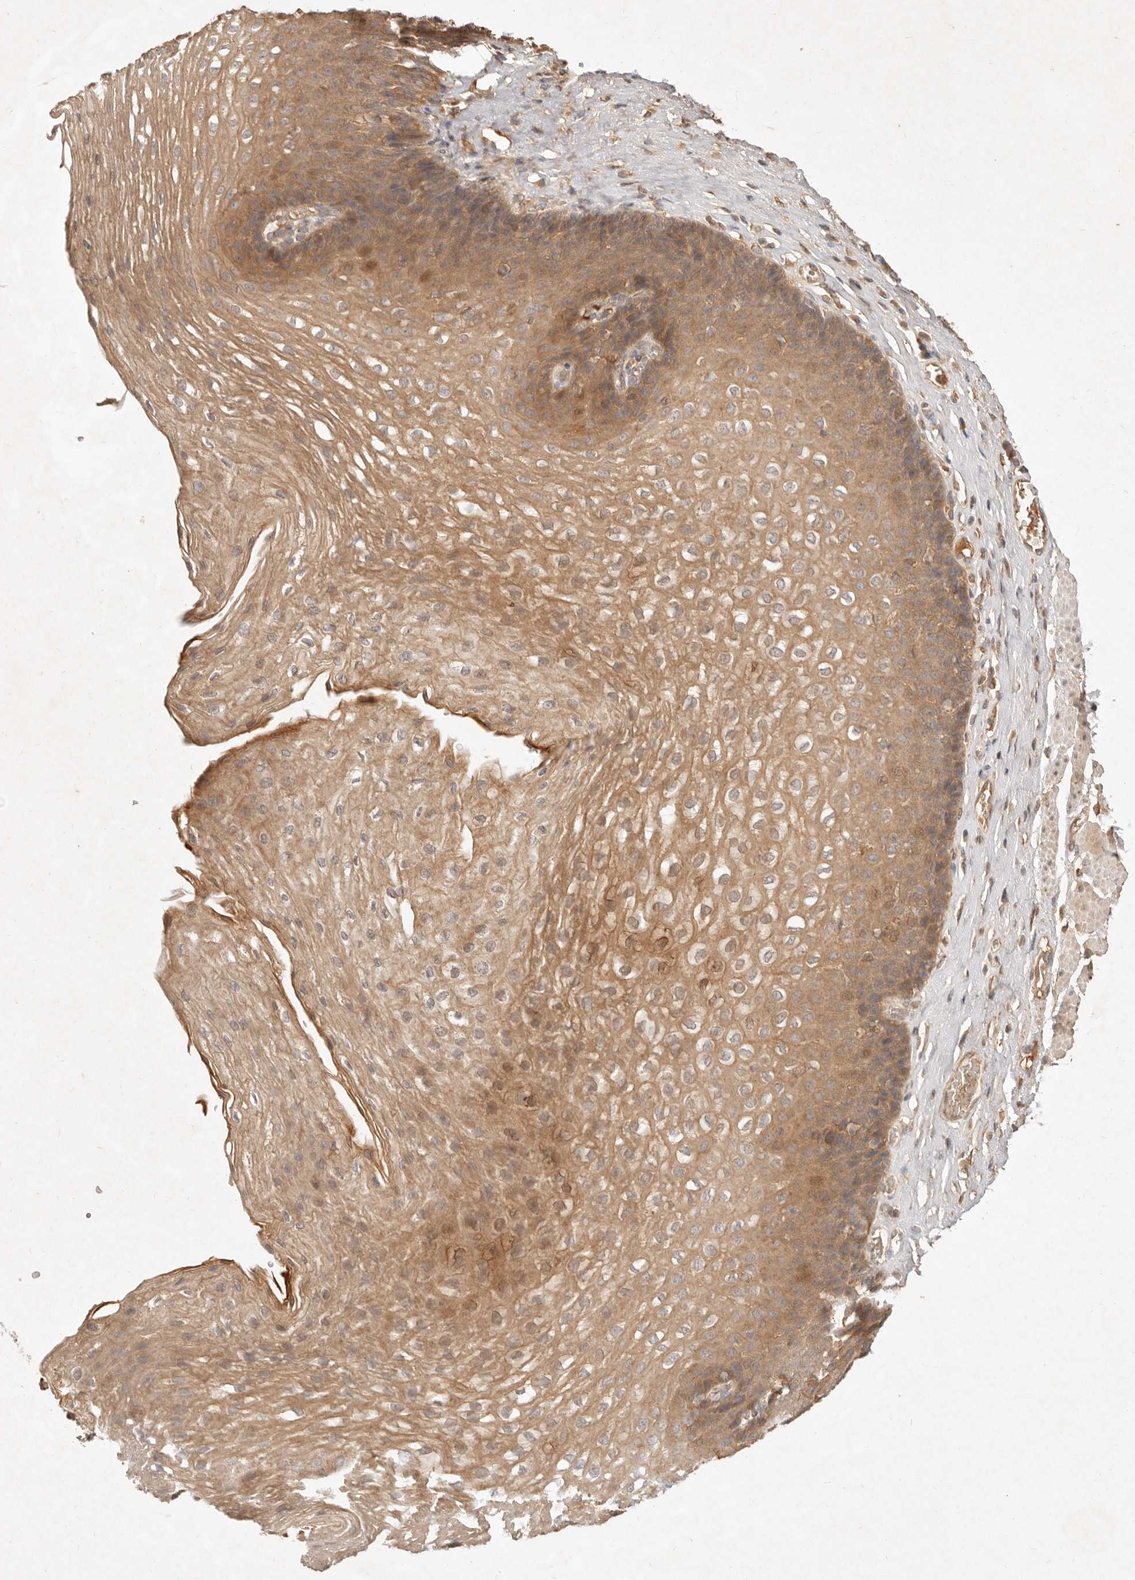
{"staining": {"intensity": "moderate", "quantity": ">75%", "location": "cytoplasmic/membranous"}, "tissue": "esophagus", "cell_type": "Squamous epithelial cells", "image_type": "normal", "snomed": [{"axis": "morphology", "description": "Normal tissue, NOS"}, {"axis": "topography", "description": "Esophagus"}], "caption": "Immunohistochemistry (IHC) photomicrograph of normal esophagus: esophagus stained using IHC exhibits medium levels of moderate protein expression localized specifically in the cytoplasmic/membranous of squamous epithelial cells, appearing as a cytoplasmic/membranous brown color.", "gene": "FREM2", "patient": {"sex": "female", "age": 66}}